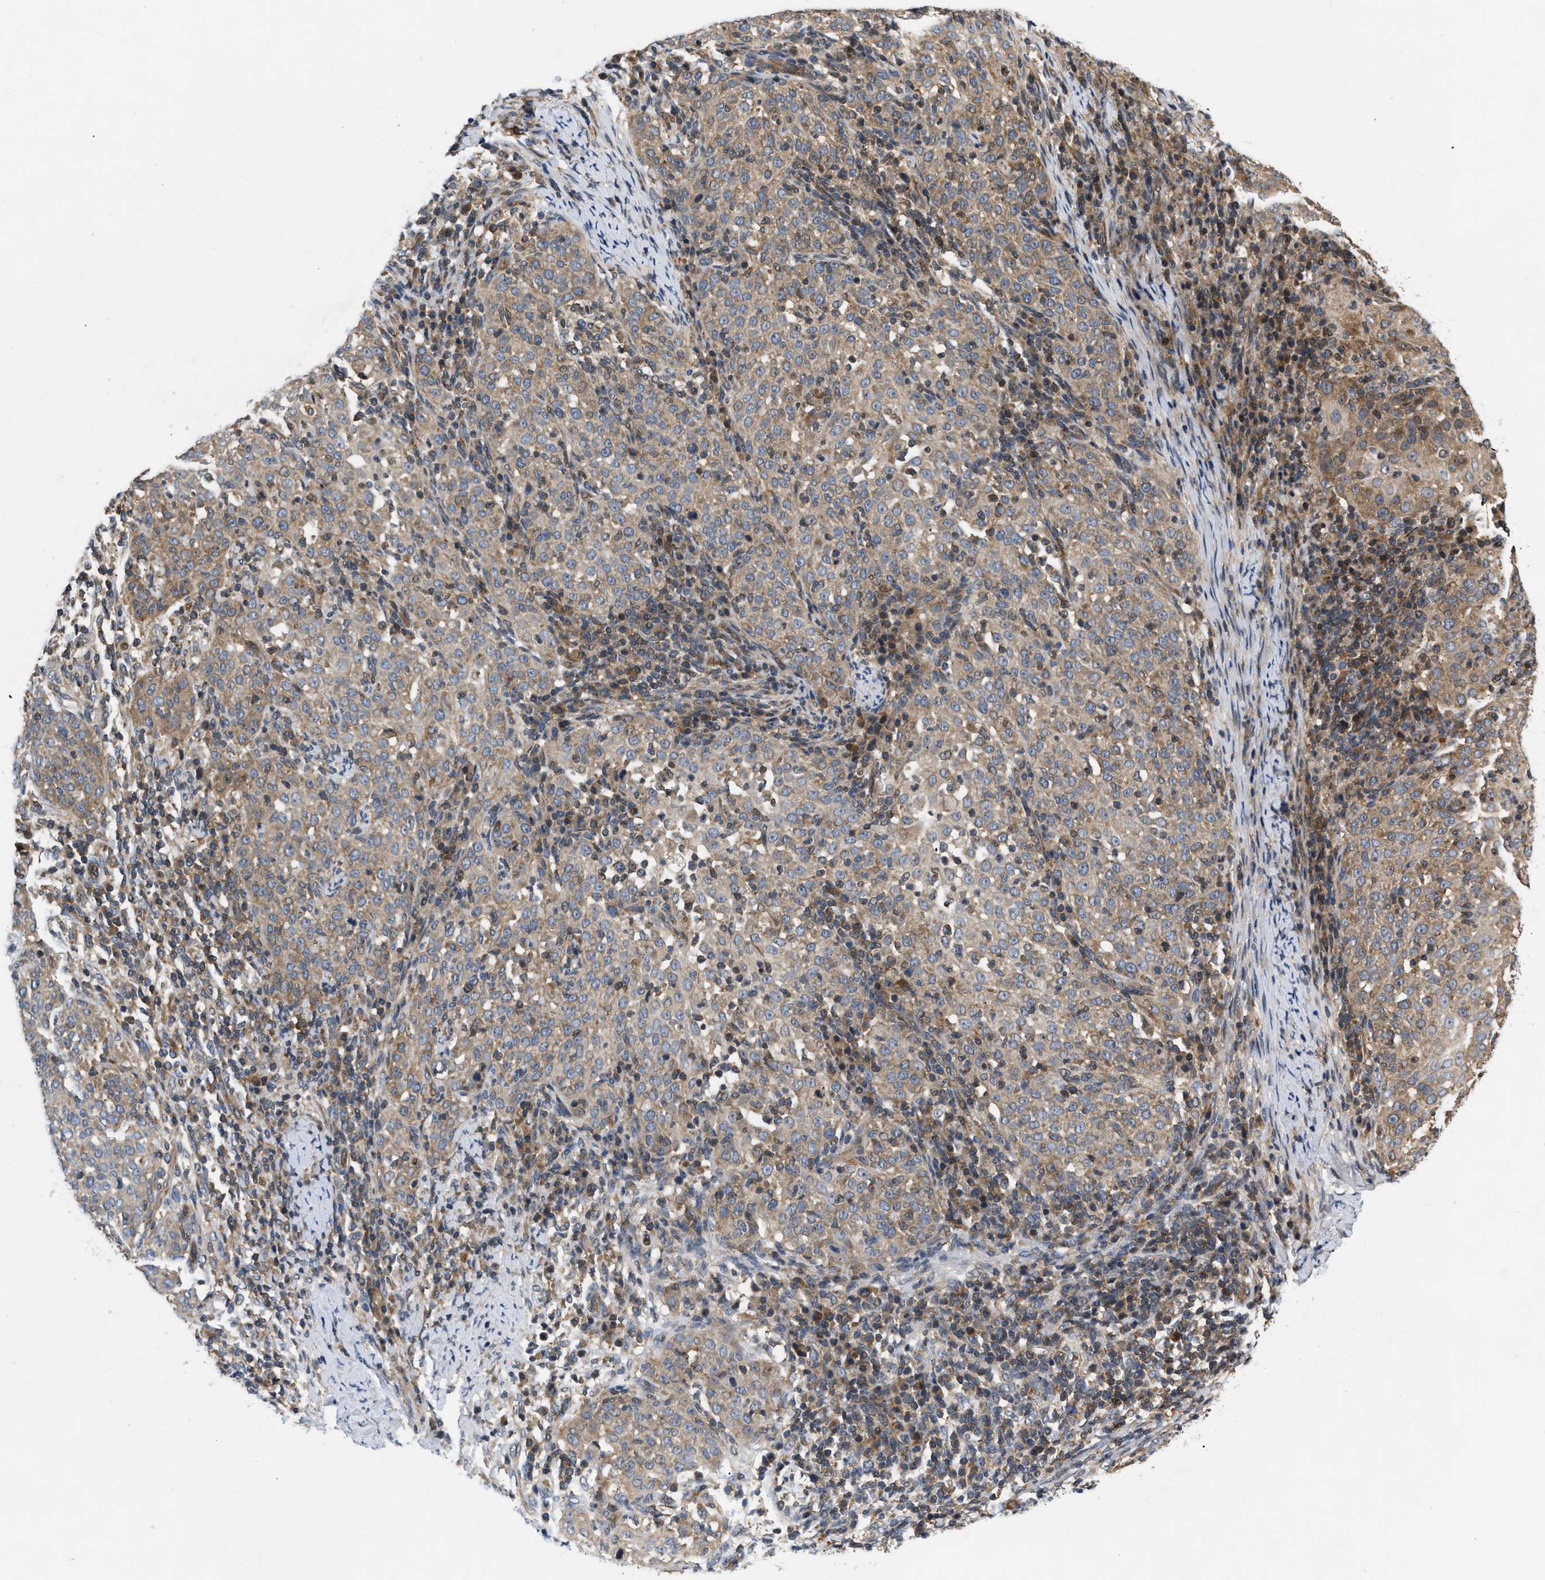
{"staining": {"intensity": "moderate", "quantity": ">75%", "location": "cytoplasmic/membranous"}, "tissue": "cervical cancer", "cell_type": "Tumor cells", "image_type": "cancer", "snomed": [{"axis": "morphology", "description": "Squamous cell carcinoma, NOS"}, {"axis": "topography", "description": "Cervix"}], "caption": "Immunohistochemical staining of human cervical cancer reveals medium levels of moderate cytoplasmic/membranous expression in about >75% of tumor cells.", "gene": "HMGCR", "patient": {"sex": "female", "age": 51}}